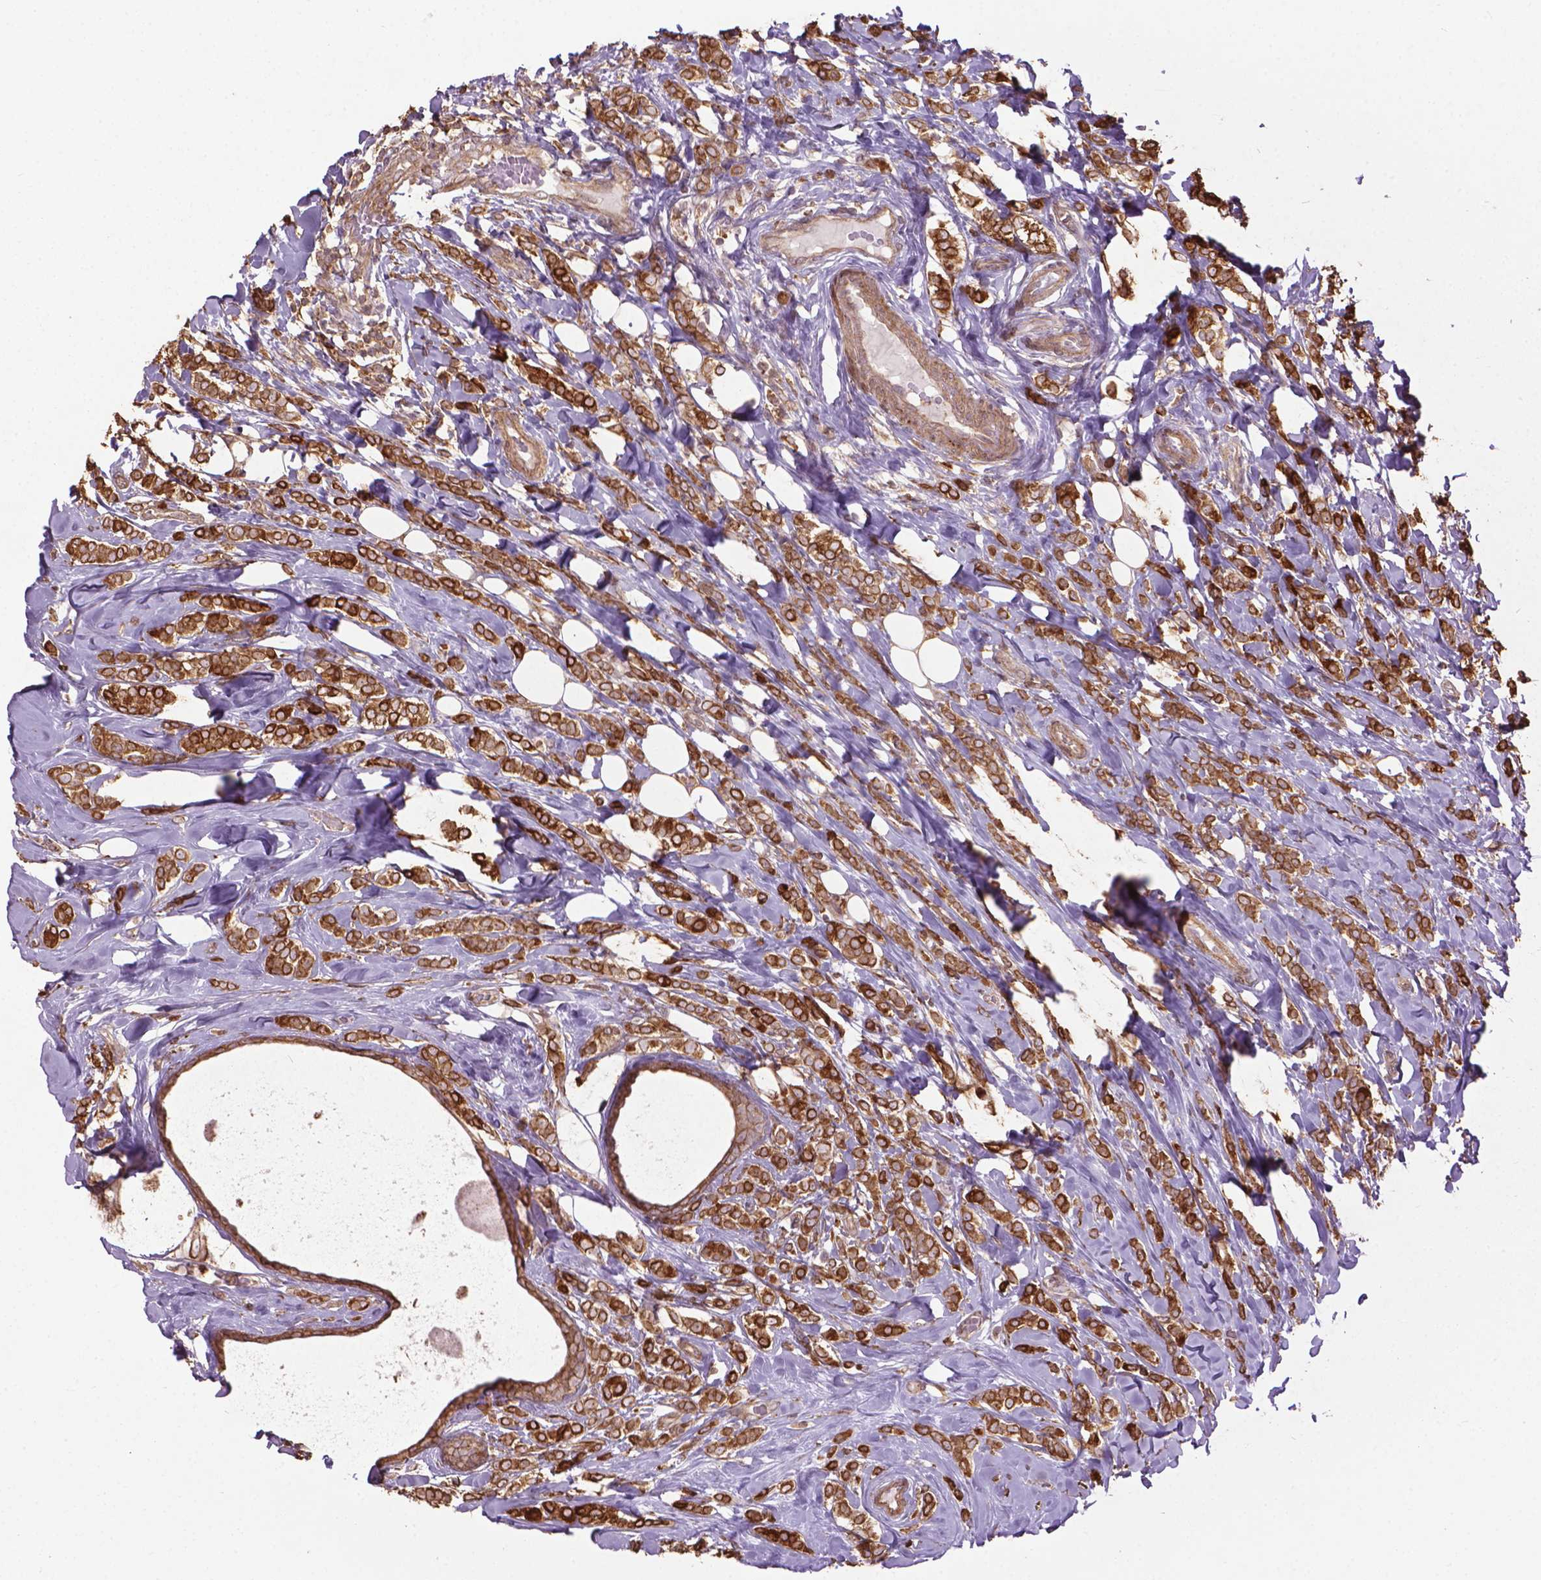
{"staining": {"intensity": "strong", "quantity": ">75%", "location": "cytoplasmic/membranous"}, "tissue": "breast cancer", "cell_type": "Tumor cells", "image_type": "cancer", "snomed": [{"axis": "morphology", "description": "Lobular carcinoma"}, {"axis": "topography", "description": "Breast"}], "caption": "High-magnification brightfield microscopy of lobular carcinoma (breast) stained with DAB (3,3'-diaminobenzidine) (brown) and counterstained with hematoxylin (blue). tumor cells exhibit strong cytoplasmic/membranous staining is present in about>75% of cells.", "gene": "GAS1", "patient": {"sex": "female", "age": 49}}